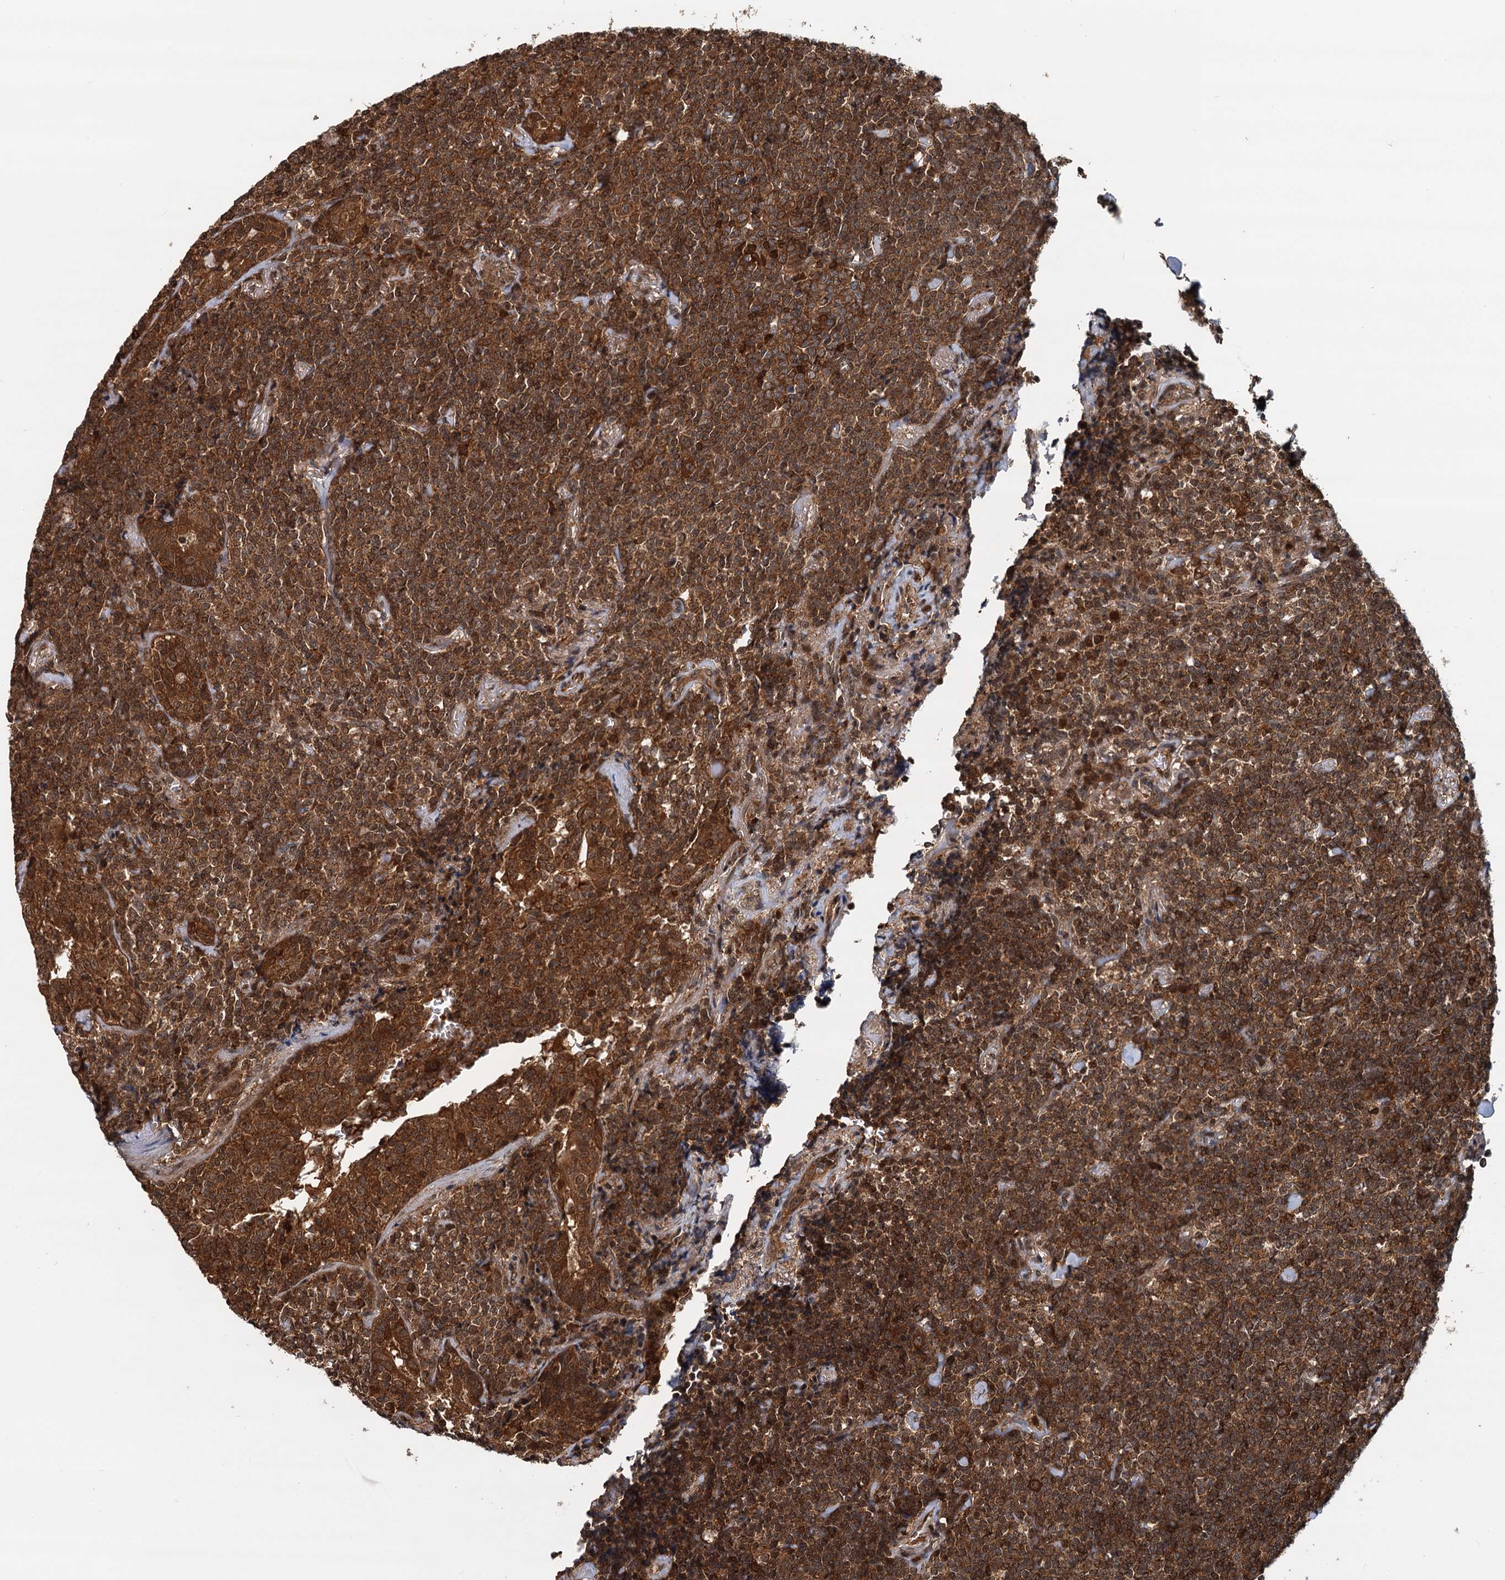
{"staining": {"intensity": "strong", "quantity": ">75%", "location": "cytoplasmic/membranous"}, "tissue": "lymphoma", "cell_type": "Tumor cells", "image_type": "cancer", "snomed": [{"axis": "morphology", "description": "Malignant lymphoma, non-Hodgkin's type, Low grade"}, {"axis": "topography", "description": "Lung"}], "caption": "Protein expression analysis of human malignant lymphoma, non-Hodgkin's type (low-grade) reveals strong cytoplasmic/membranous positivity in about >75% of tumor cells.", "gene": "STUB1", "patient": {"sex": "female", "age": 71}}